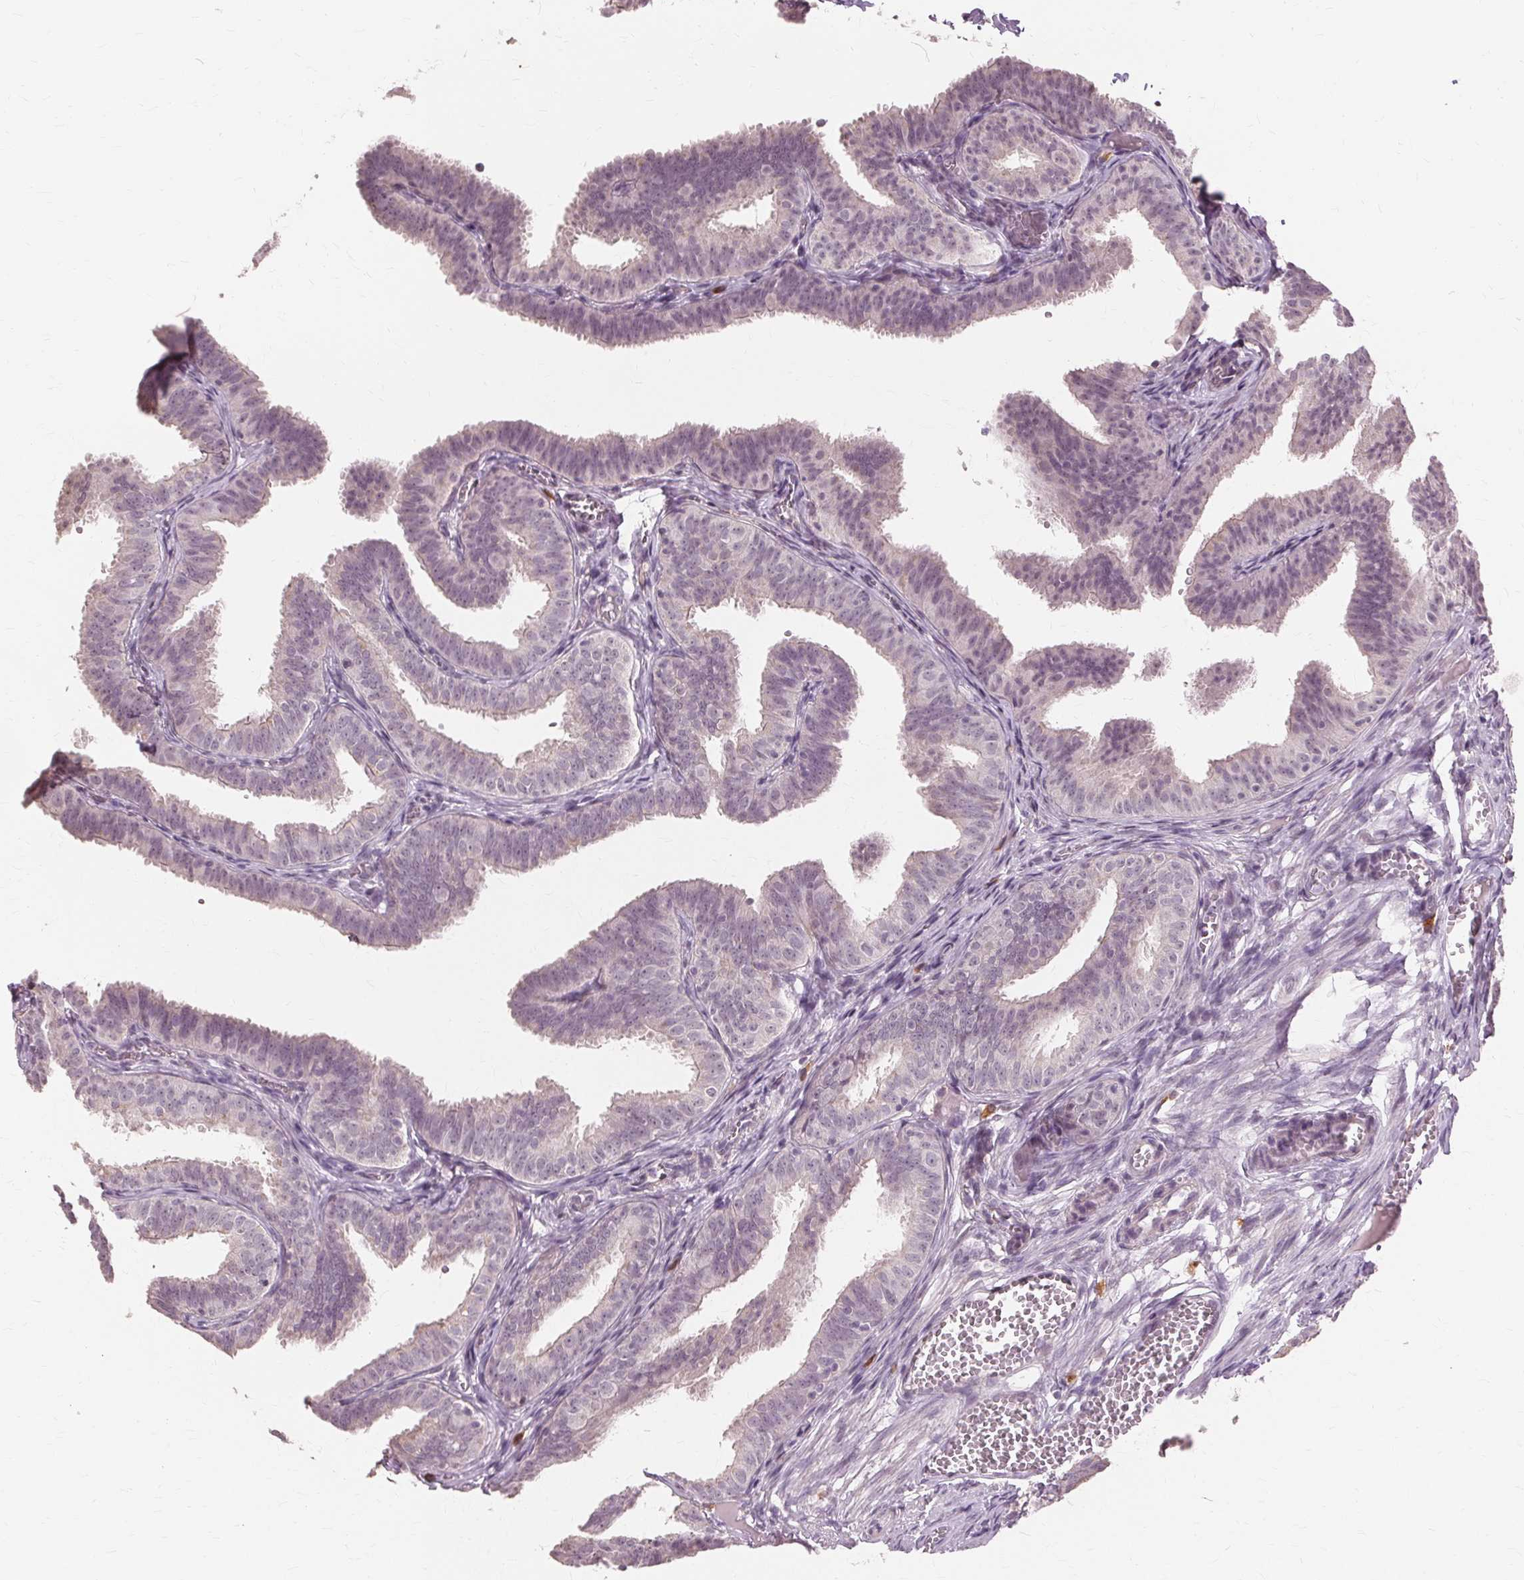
{"staining": {"intensity": "negative", "quantity": "none", "location": "none"}, "tissue": "fallopian tube", "cell_type": "Glandular cells", "image_type": "normal", "snomed": [{"axis": "morphology", "description": "Normal tissue, NOS"}, {"axis": "topography", "description": "Fallopian tube"}], "caption": "IHC histopathology image of benign fallopian tube: fallopian tube stained with DAB exhibits no significant protein staining in glandular cells.", "gene": "SIGLEC6", "patient": {"sex": "female", "age": 25}}